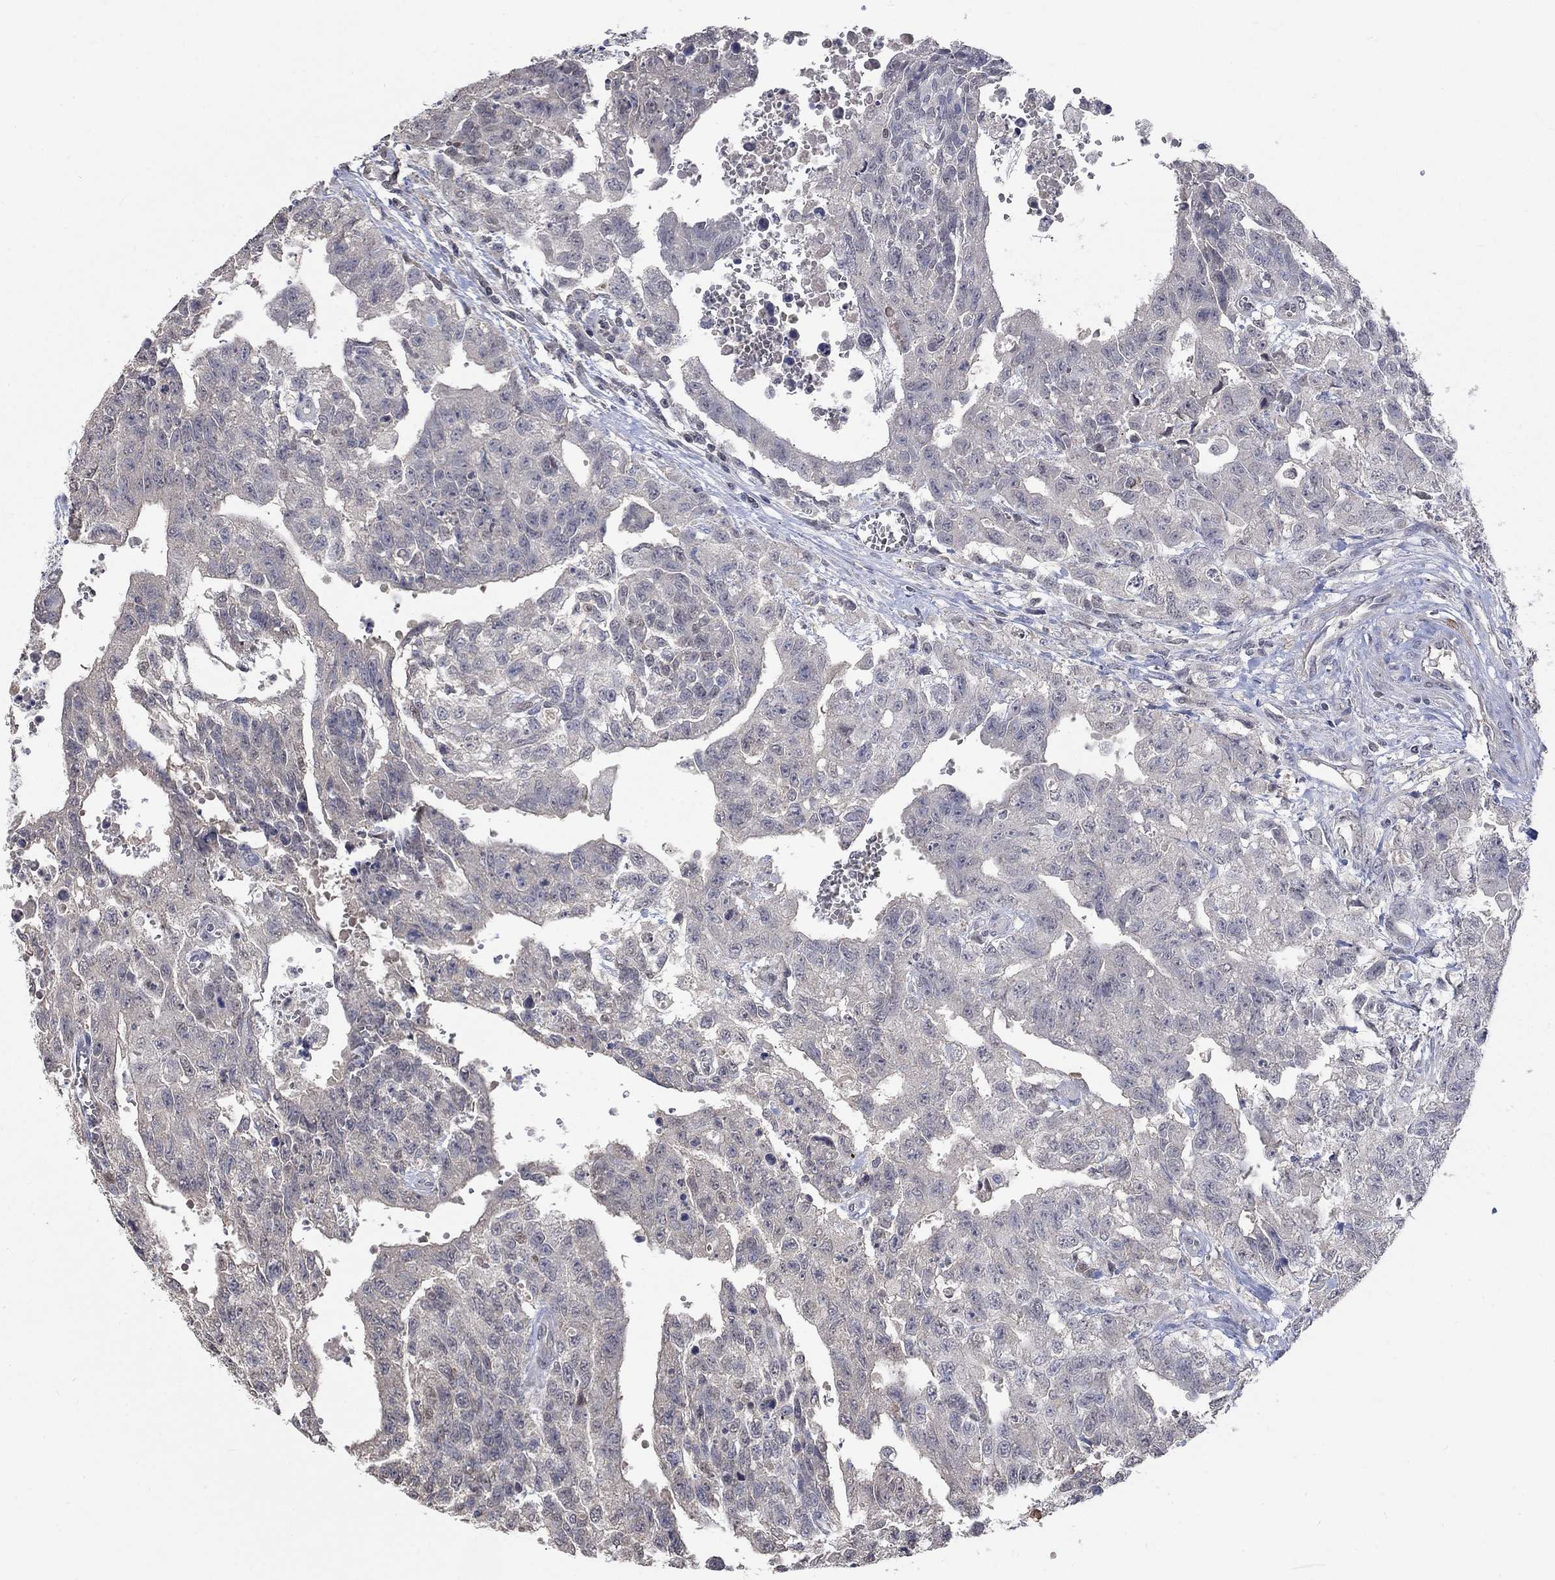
{"staining": {"intensity": "negative", "quantity": "none", "location": "none"}, "tissue": "testis cancer", "cell_type": "Tumor cells", "image_type": "cancer", "snomed": [{"axis": "morphology", "description": "Carcinoma, Embryonal, NOS"}, {"axis": "topography", "description": "Testis"}], "caption": "This is an immunohistochemistry (IHC) micrograph of testis cancer (embryonal carcinoma). There is no expression in tumor cells.", "gene": "ZBTB18", "patient": {"sex": "male", "age": 24}}